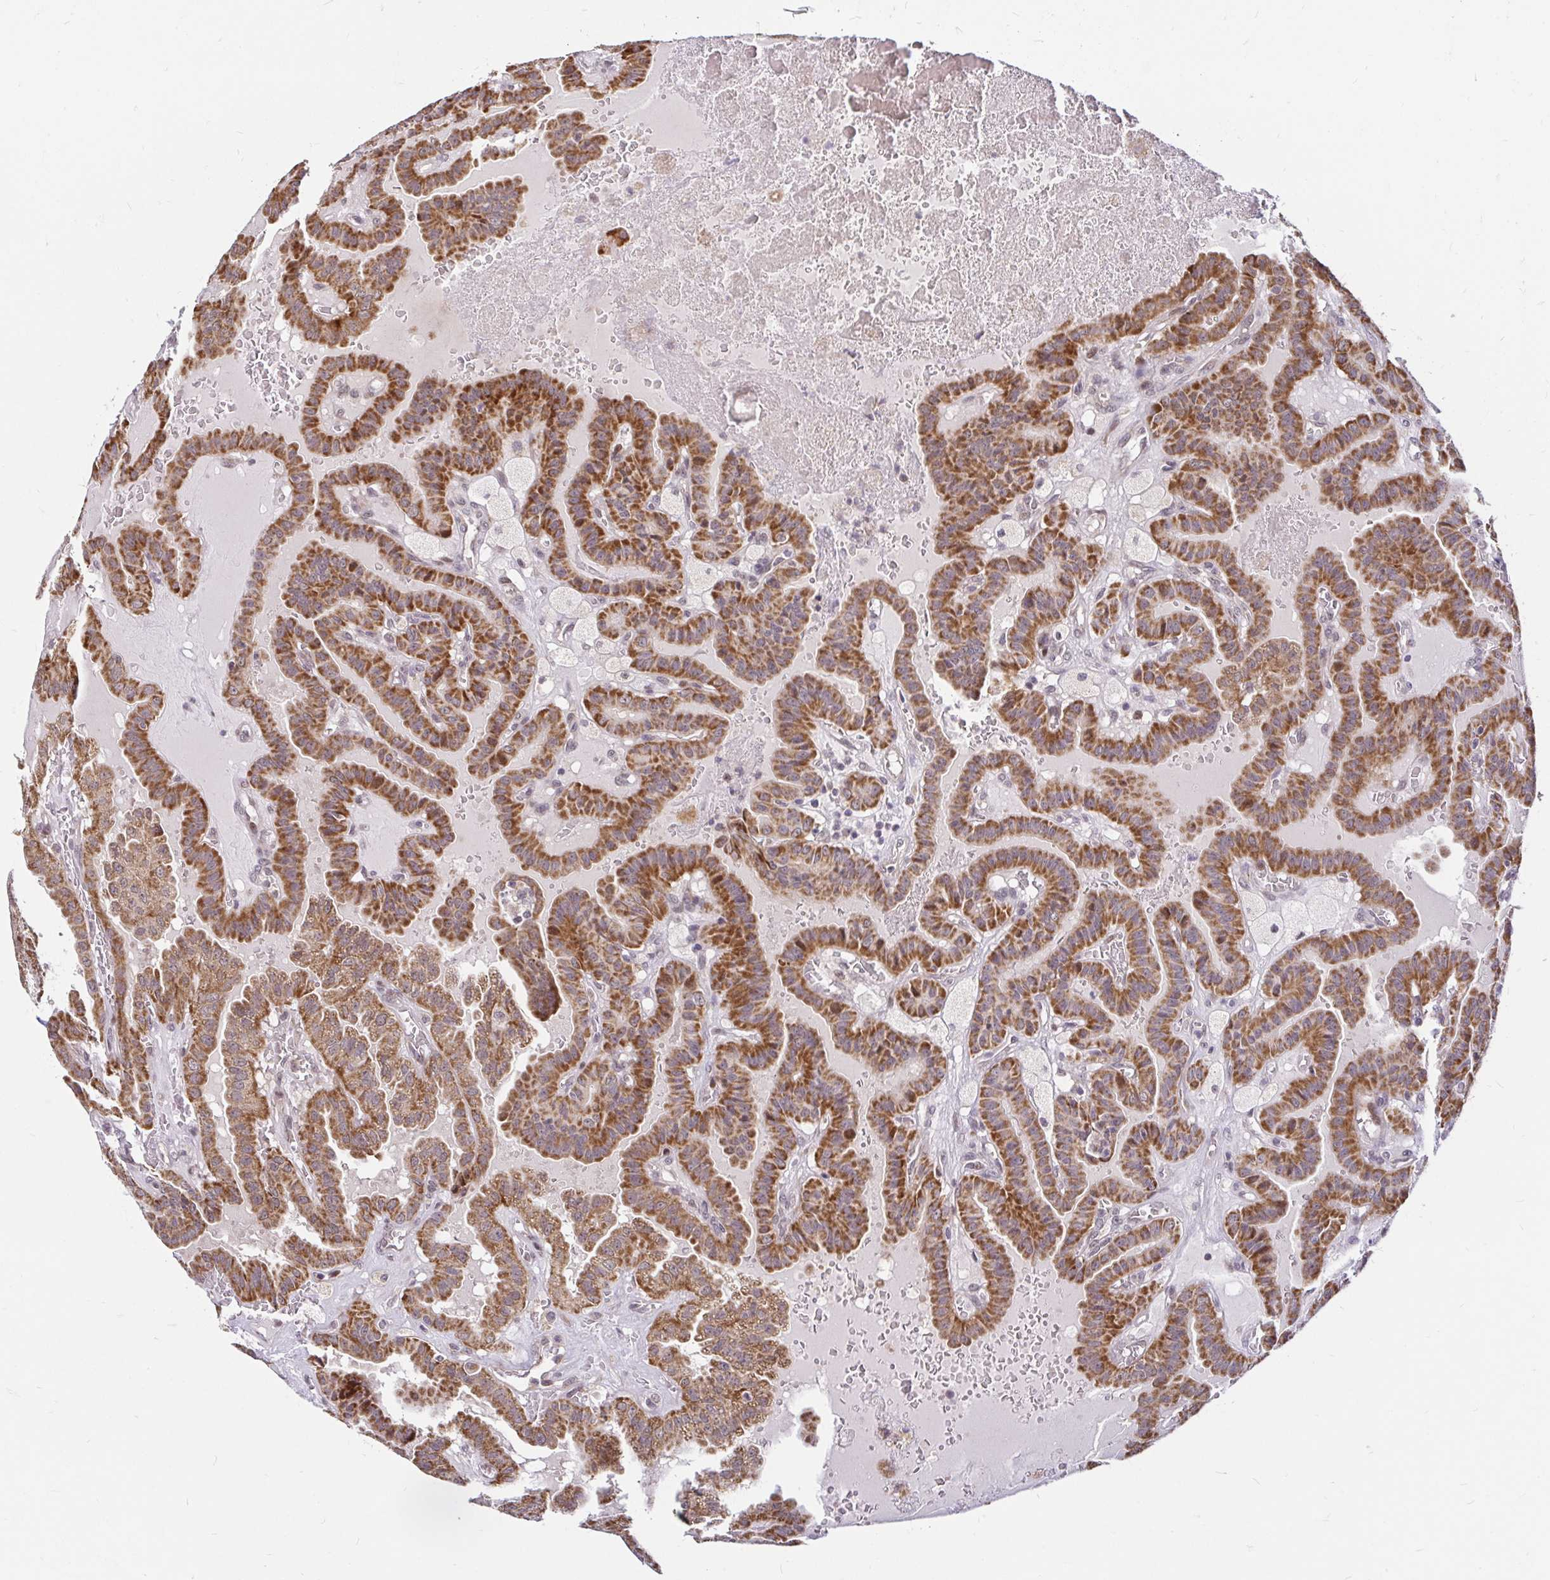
{"staining": {"intensity": "strong", "quantity": ">75%", "location": "cytoplasmic/membranous"}, "tissue": "thyroid cancer", "cell_type": "Tumor cells", "image_type": "cancer", "snomed": [{"axis": "morphology", "description": "Papillary adenocarcinoma, NOS"}, {"axis": "topography", "description": "Thyroid gland"}], "caption": "This histopathology image demonstrates thyroid cancer (papillary adenocarcinoma) stained with IHC to label a protein in brown. The cytoplasmic/membranous of tumor cells show strong positivity for the protein. Nuclei are counter-stained blue.", "gene": "TIMM50", "patient": {"sex": "male", "age": 87}}